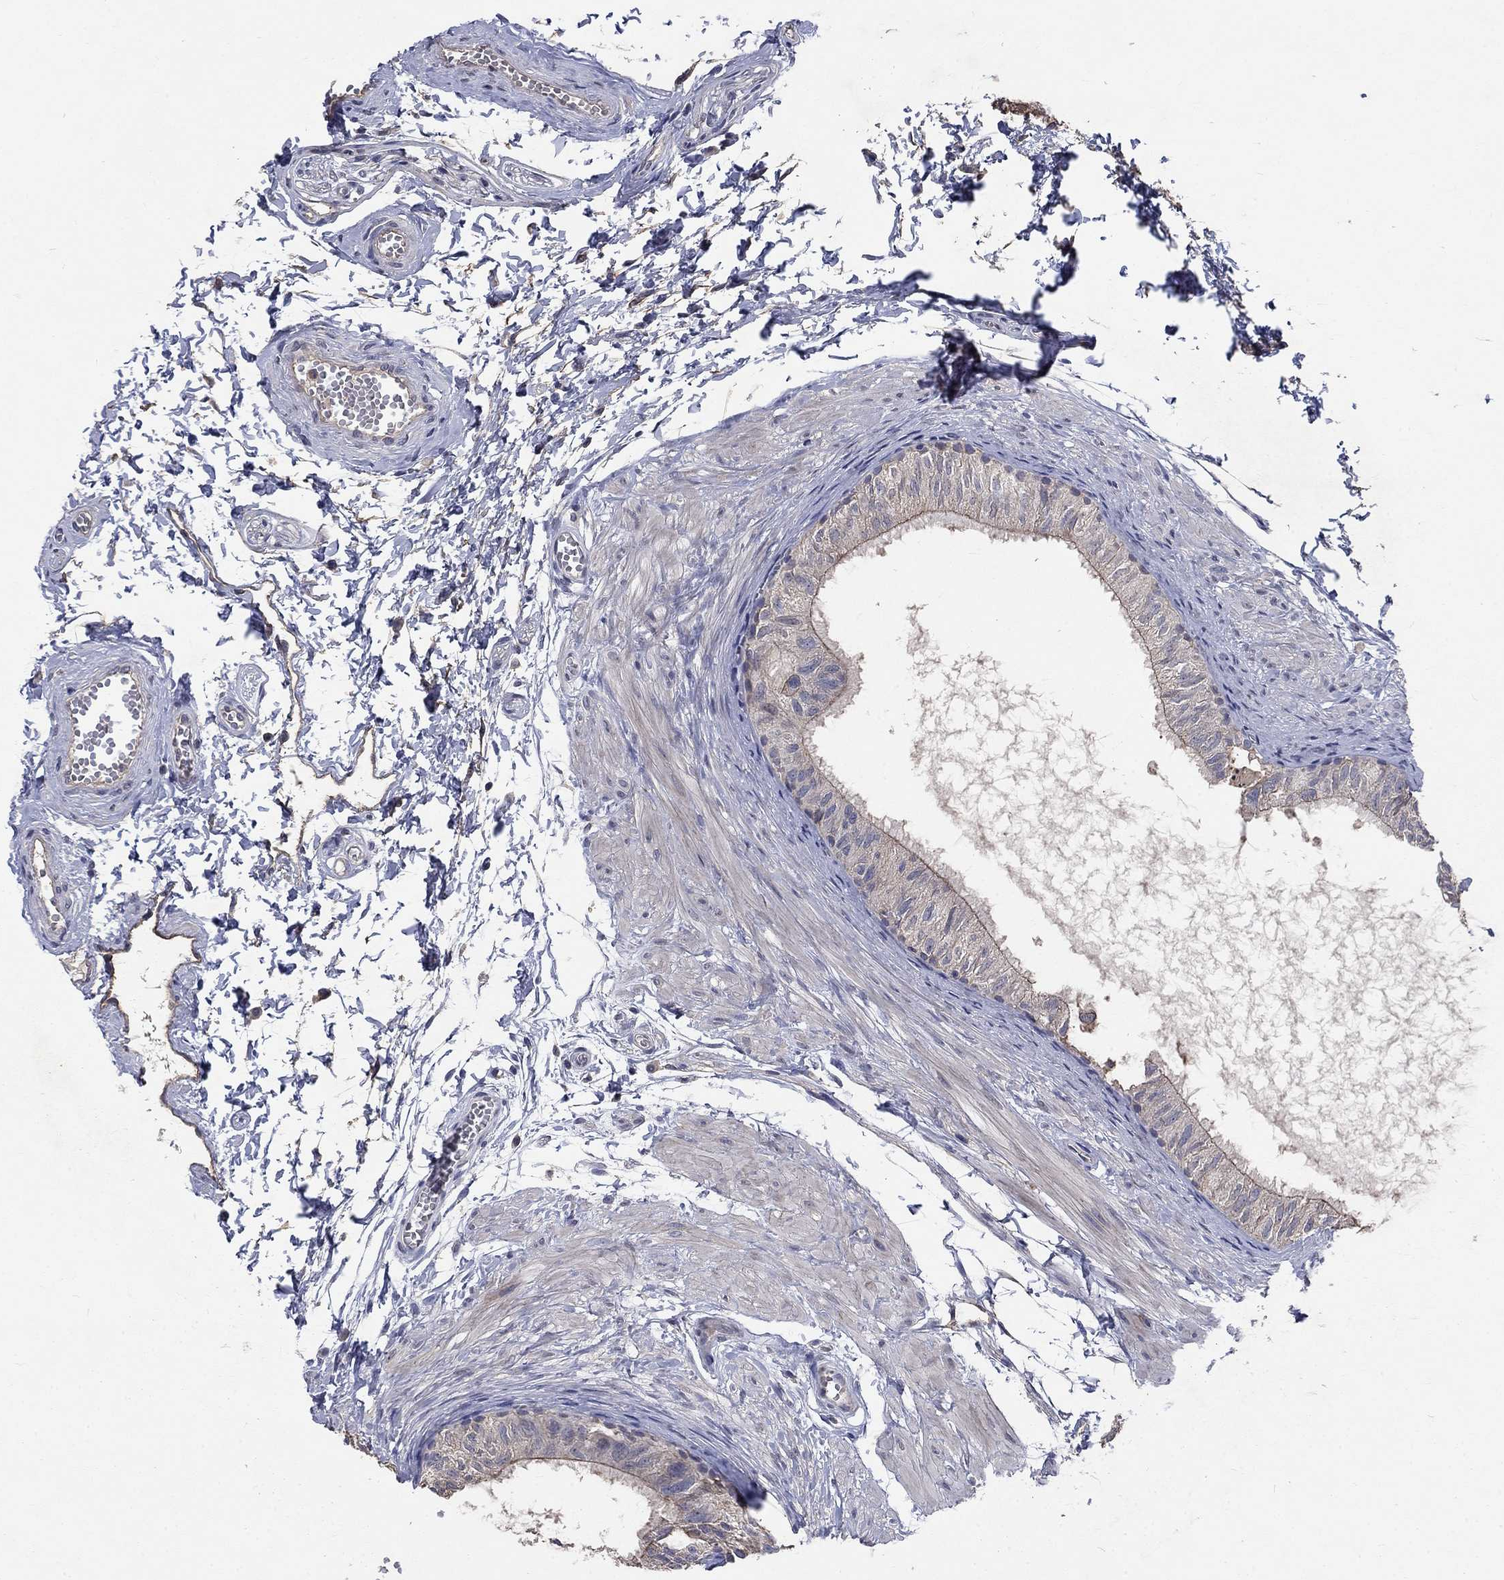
{"staining": {"intensity": "weak", "quantity": "25%-75%", "location": "cytoplasmic/membranous"}, "tissue": "epididymis", "cell_type": "Glandular cells", "image_type": "normal", "snomed": [{"axis": "morphology", "description": "Normal tissue, NOS"}, {"axis": "topography", "description": "Epididymis"}], "caption": "Benign epididymis displays weak cytoplasmic/membranous staining in approximately 25%-75% of glandular cells.", "gene": "CHST5", "patient": {"sex": "male", "age": 22}}